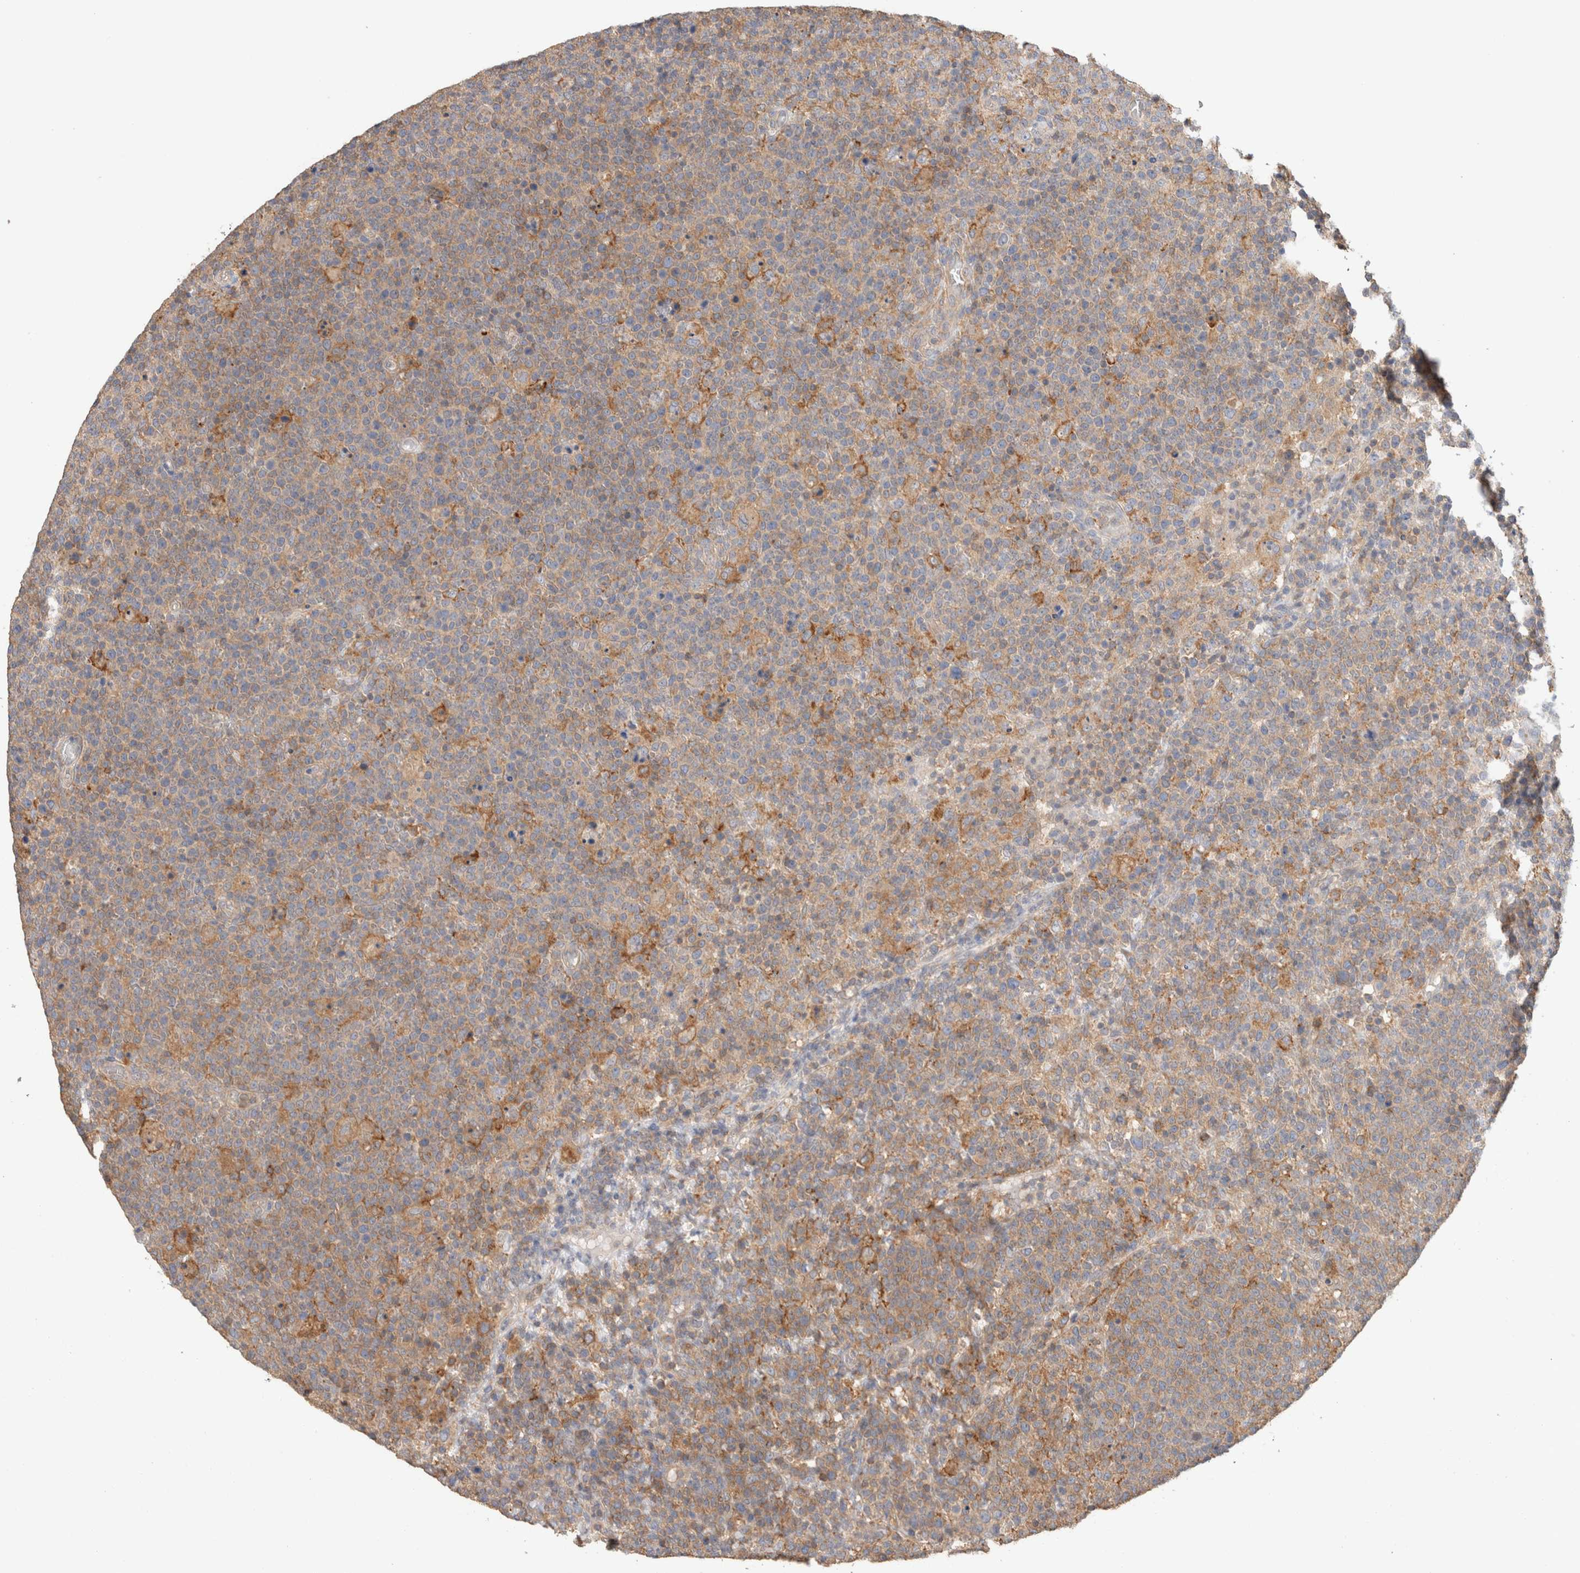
{"staining": {"intensity": "moderate", "quantity": "25%-75%", "location": "cytoplasmic/membranous"}, "tissue": "lymphoma", "cell_type": "Tumor cells", "image_type": "cancer", "snomed": [{"axis": "morphology", "description": "Malignant lymphoma, non-Hodgkin's type, High grade"}, {"axis": "topography", "description": "Lymph node"}], "caption": "A micrograph of human lymphoma stained for a protein demonstrates moderate cytoplasmic/membranous brown staining in tumor cells.", "gene": "CFAP418", "patient": {"sex": "male", "age": 61}}